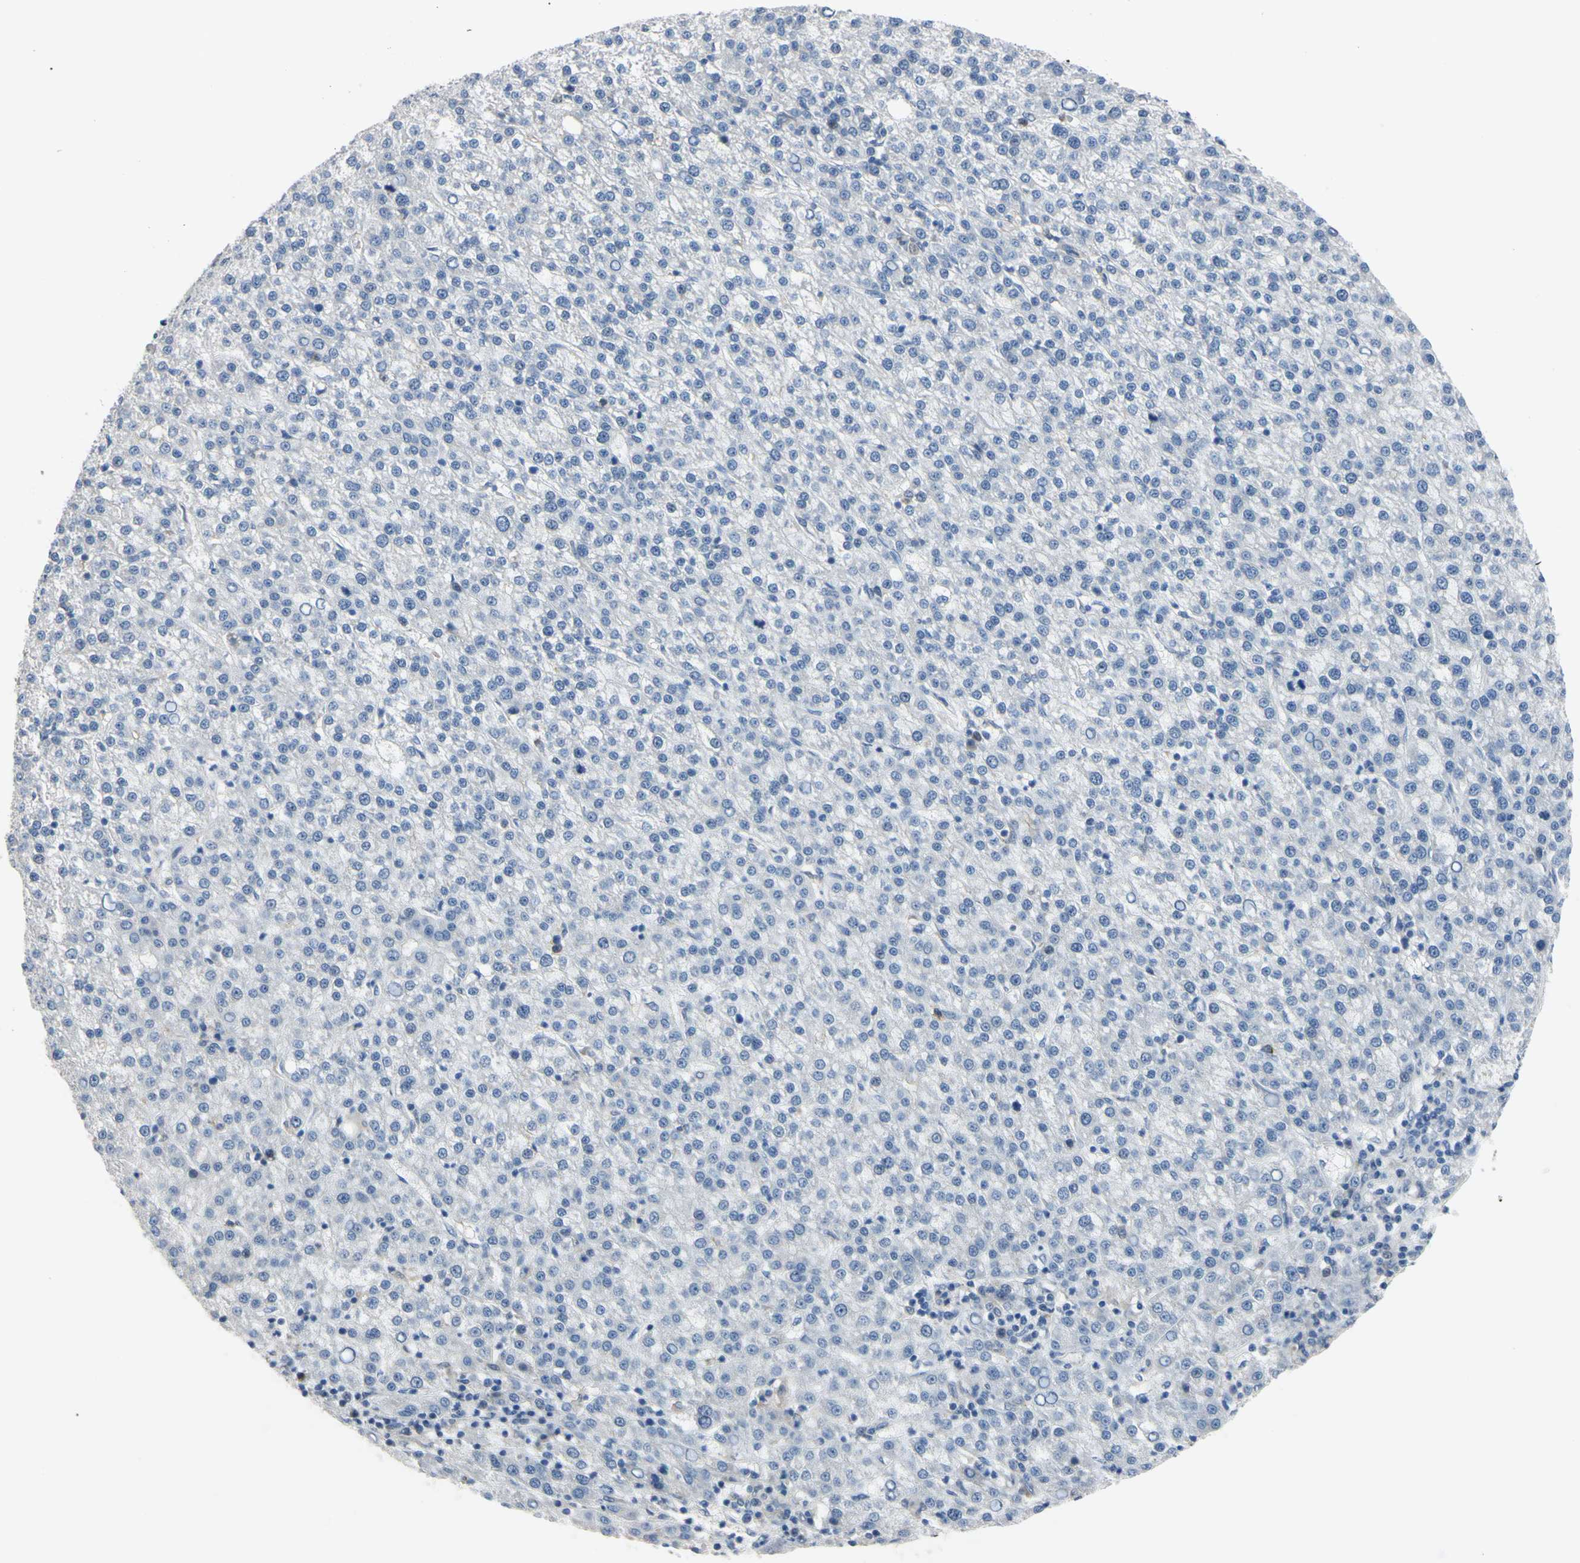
{"staining": {"intensity": "negative", "quantity": "none", "location": "none"}, "tissue": "liver cancer", "cell_type": "Tumor cells", "image_type": "cancer", "snomed": [{"axis": "morphology", "description": "Carcinoma, Hepatocellular, NOS"}, {"axis": "topography", "description": "Liver"}], "caption": "Immunohistochemical staining of liver cancer shows no significant positivity in tumor cells.", "gene": "LHX9", "patient": {"sex": "female", "age": 58}}